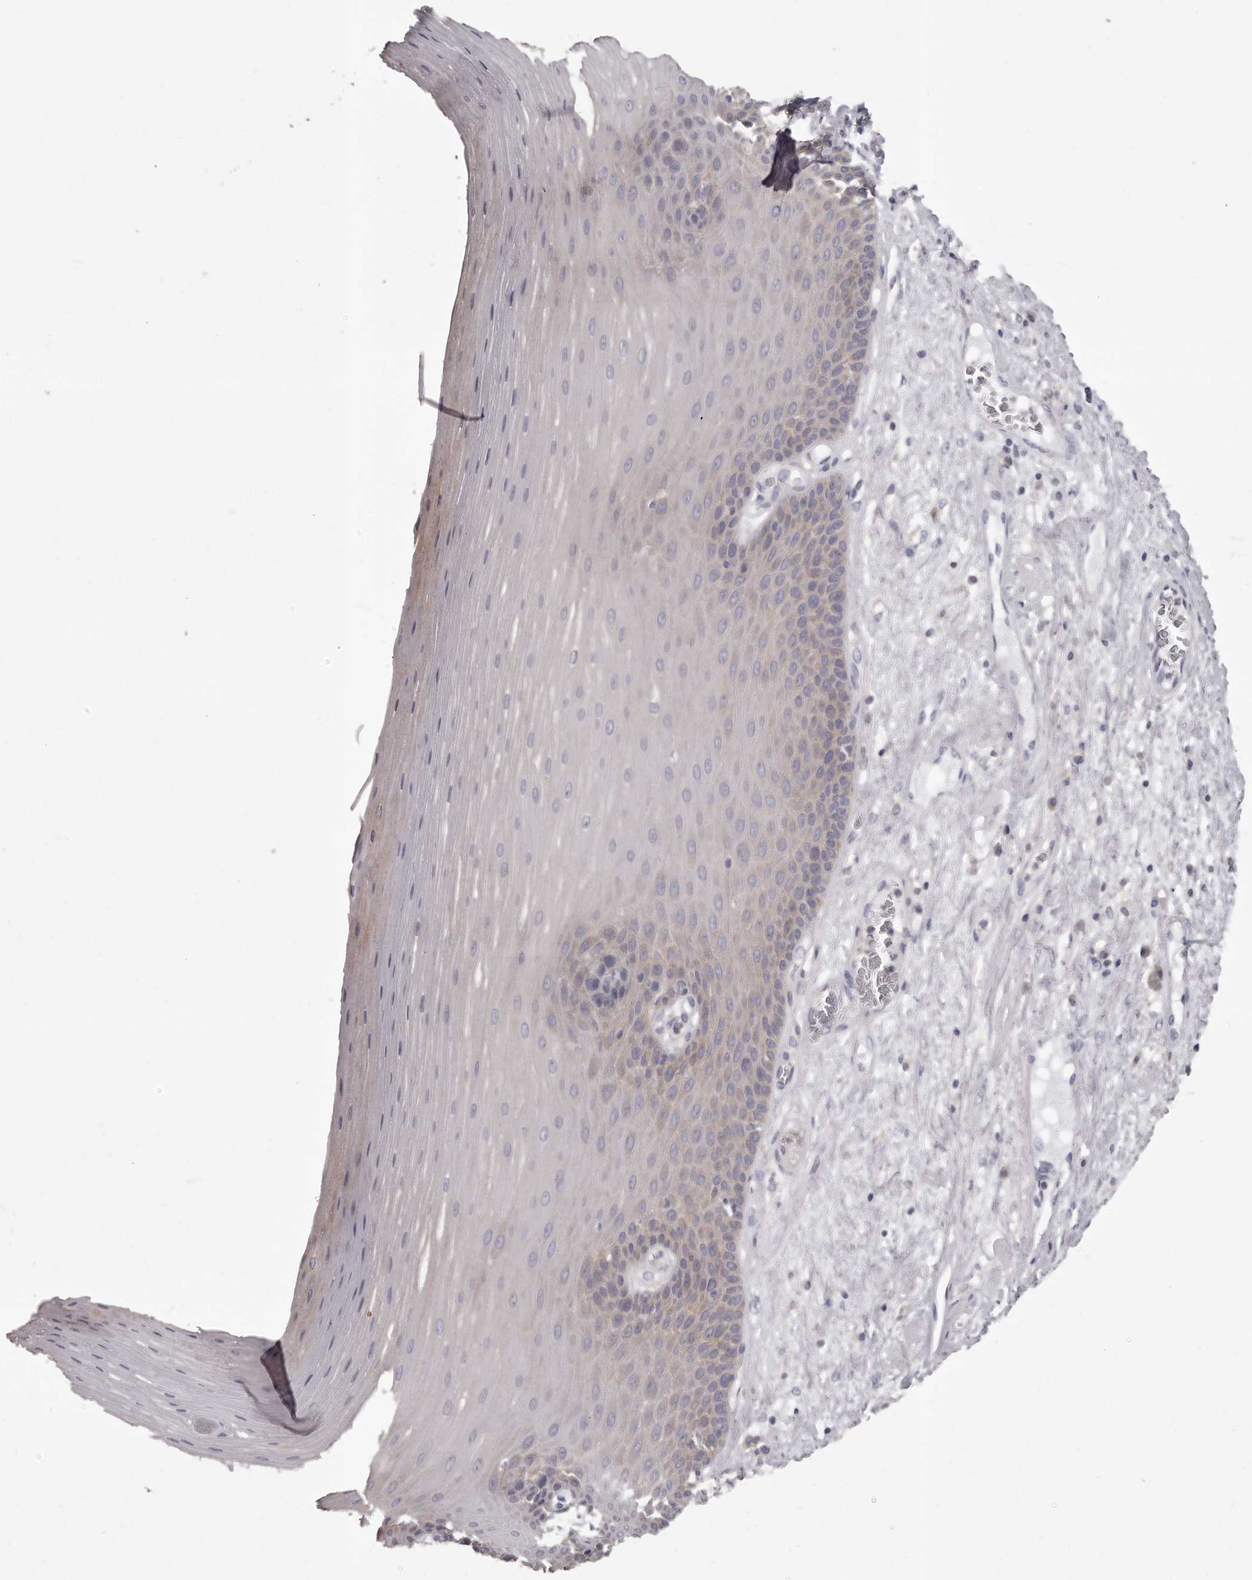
{"staining": {"intensity": "weak", "quantity": "<25%", "location": "cytoplasmic/membranous"}, "tissue": "esophagus", "cell_type": "Squamous epithelial cells", "image_type": "normal", "snomed": [{"axis": "morphology", "description": "Normal tissue, NOS"}, {"axis": "topography", "description": "Esophagus"}], "caption": "The immunohistochemistry (IHC) histopathology image has no significant staining in squamous epithelial cells of esophagus. (Brightfield microscopy of DAB (3,3'-diaminobenzidine) immunohistochemistry at high magnification).", "gene": "APEH", "patient": {"sex": "male", "age": 62}}